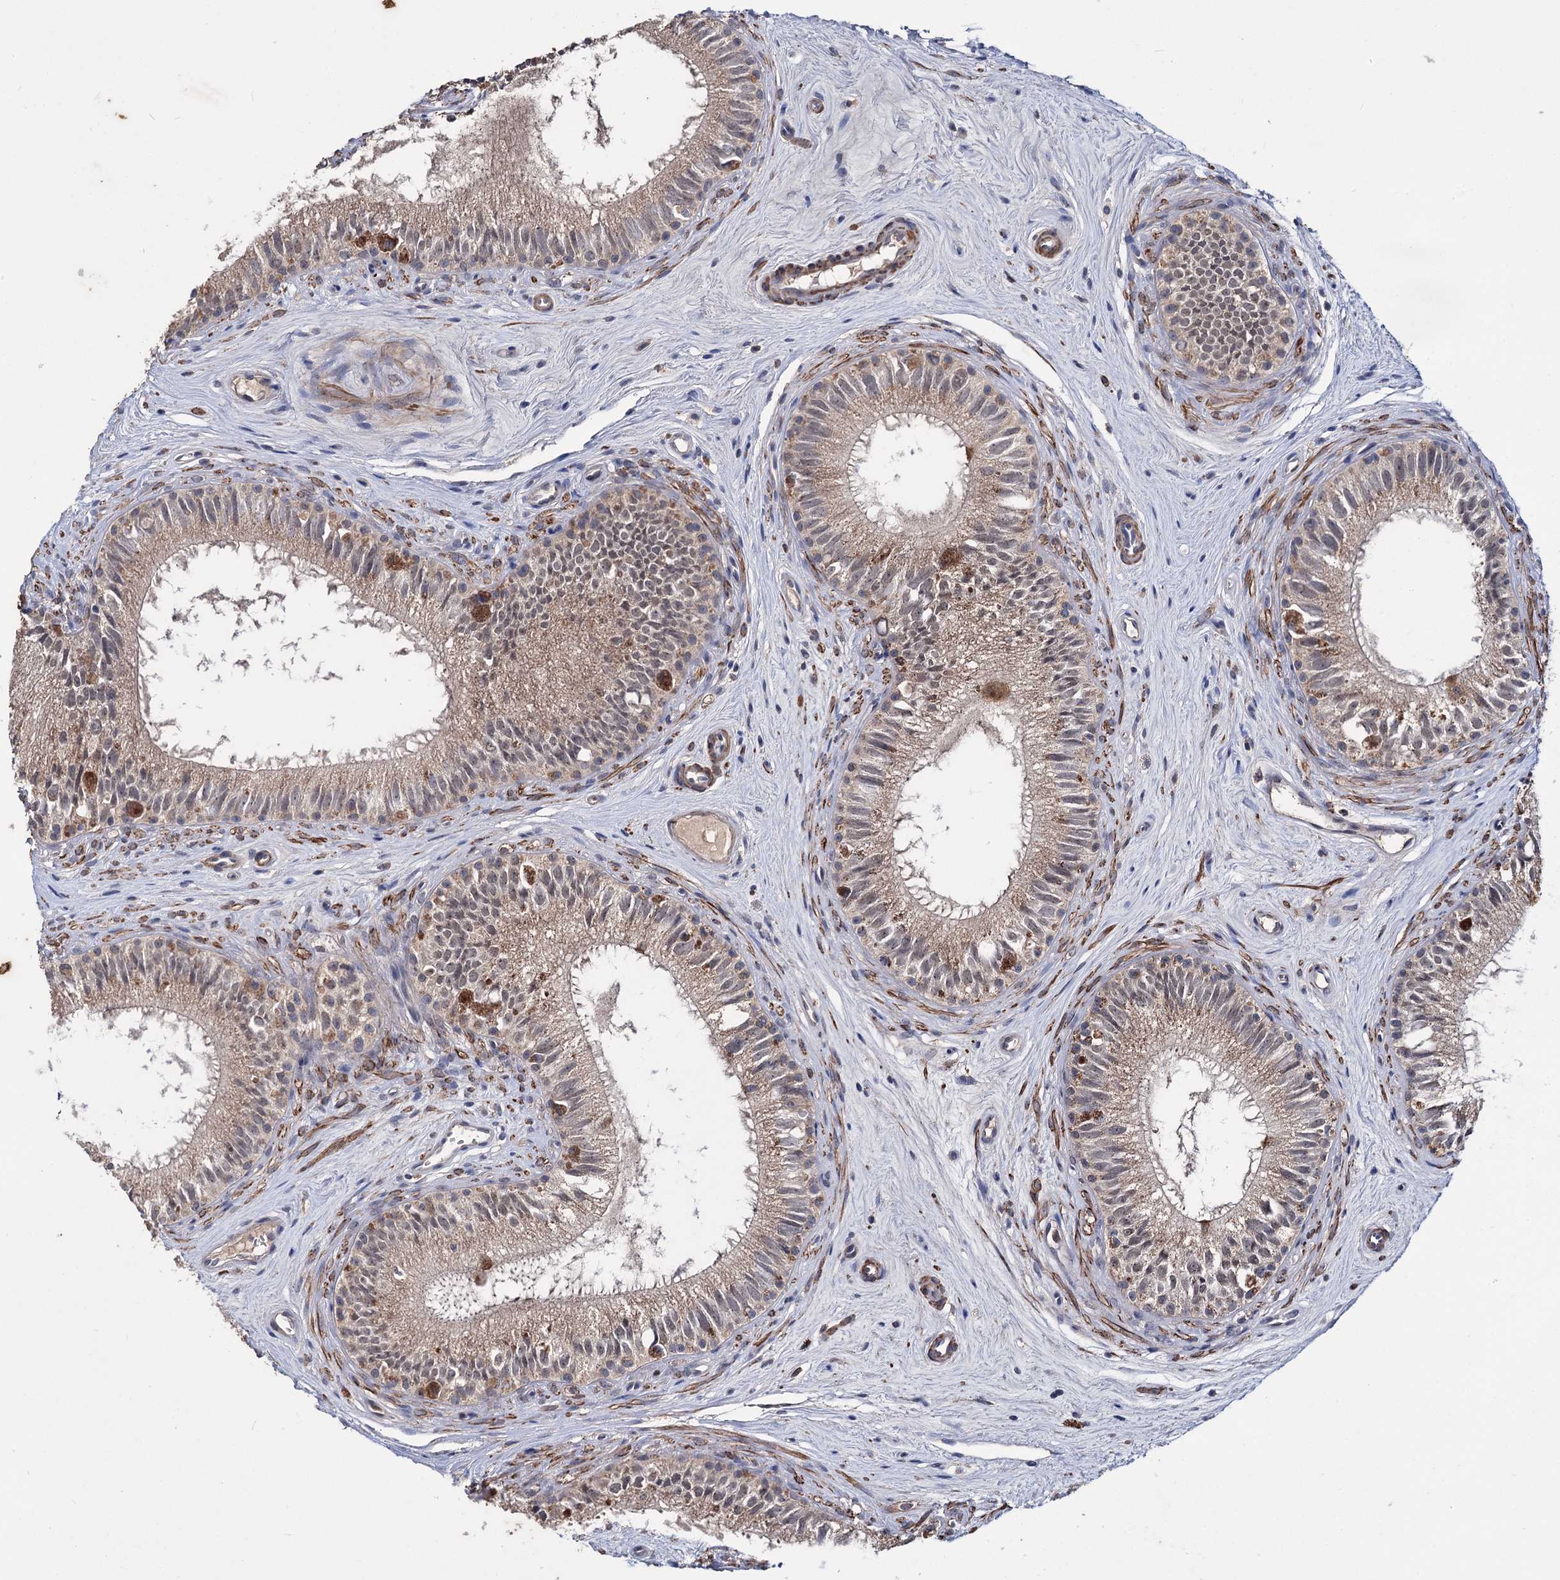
{"staining": {"intensity": "moderate", "quantity": ">75%", "location": "cytoplasmic/membranous"}, "tissue": "epididymis", "cell_type": "Glandular cells", "image_type": "normal", "snomed": [{"axis": "morphology", "description": "Normal tissue, NOS"}, {"axis": "topography", "description": "Epididymis"}], "caption": "IHC staining of normal epididymis, which reveals medium levels of moderate cytoplasmic/membranous expression in about >75% of glandular cells indicating moderate cytoplasmic/membranous protein expression. The staining was performed using DAB (3,3'-diaminobenzidine) (brown) for protein detection and nuclei were counterstained in hematoxylin (blue).", "gene": "CLPB", "patient": {"sex": "male", "age": 71}}